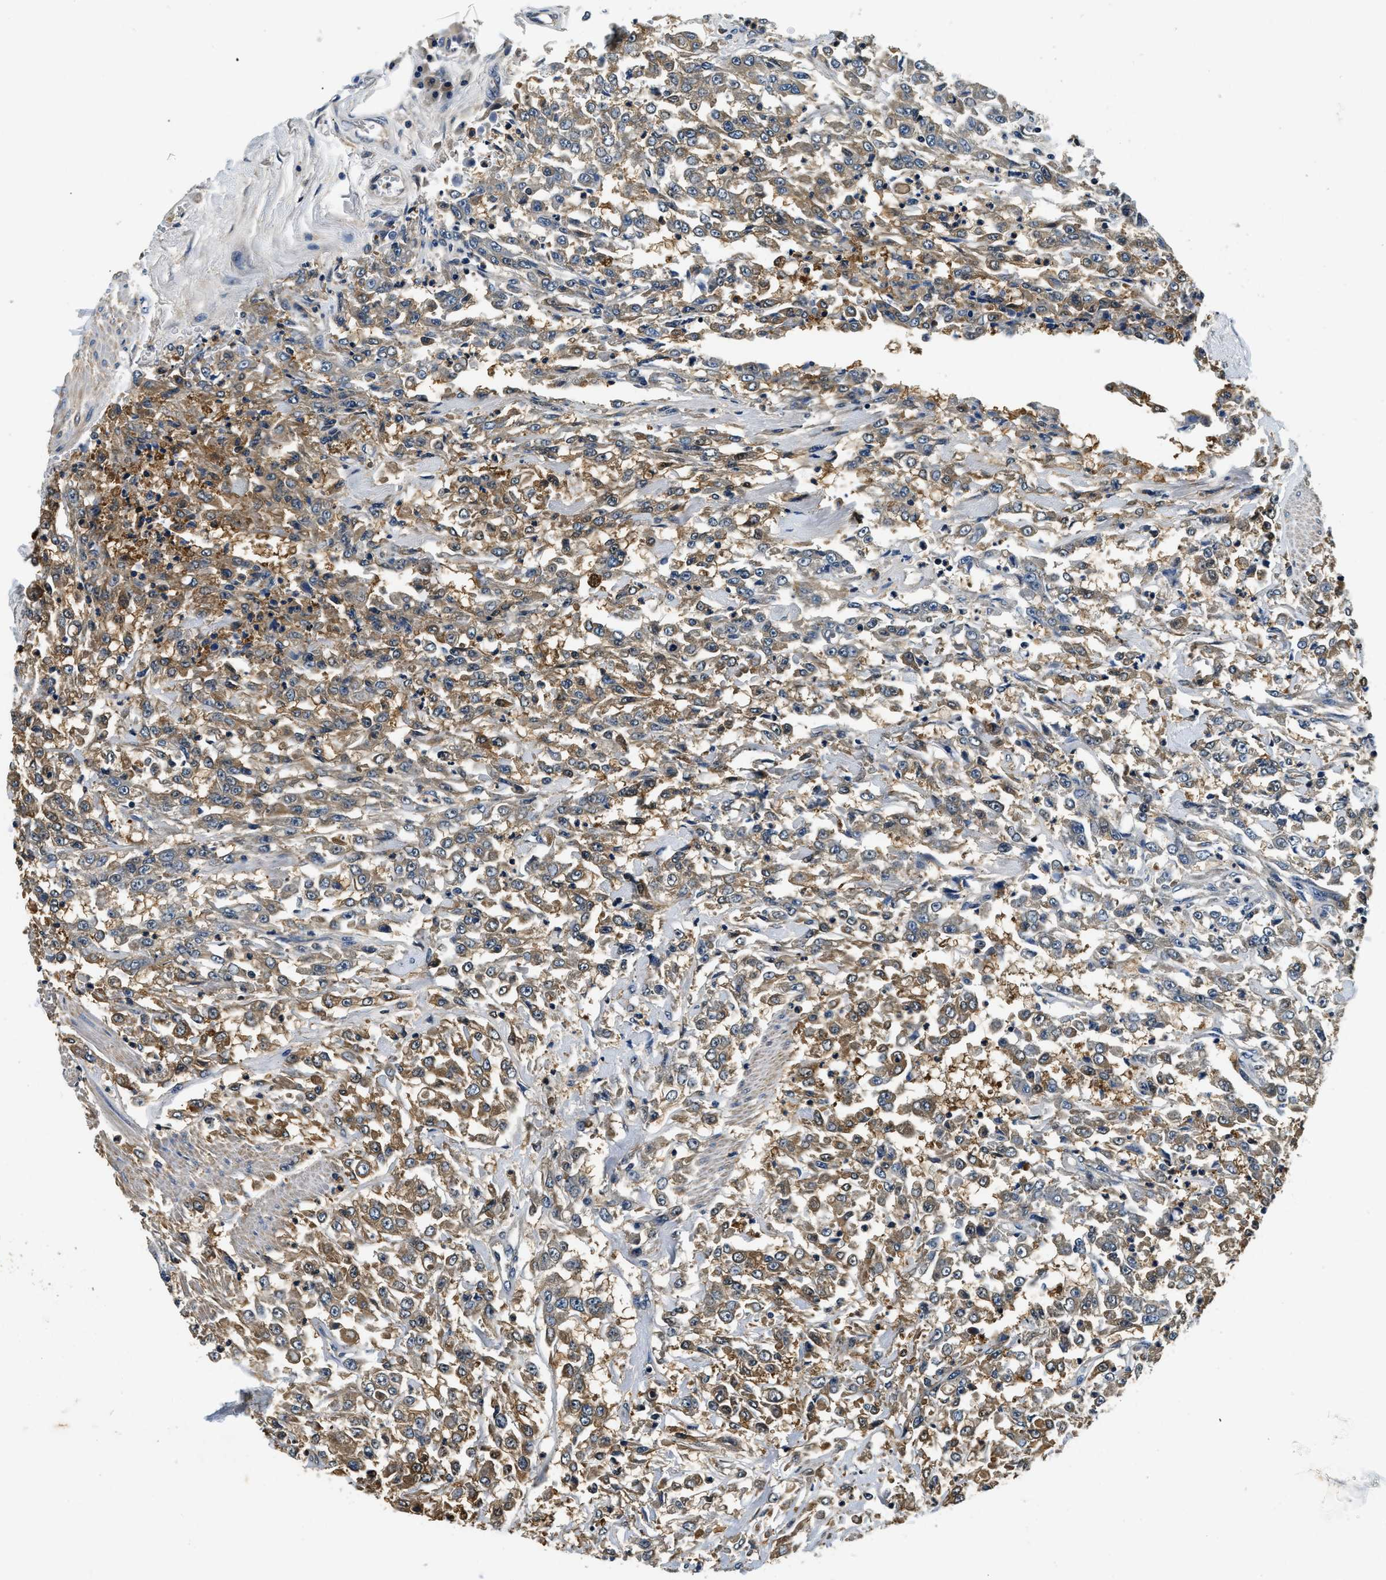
{"staining": {"intensity": "moderate", "quantity": ">75%", "location": "cytoplasmic/membranous"}, "tissue": "urothelial cancer", "cell_type": "Tumor cells", "image_type": "cancer", "snomed": [{"axis": "morphology", "description": "Urothelial carcinoma, High grade"}, {"axis": "topography", "description": "Urinary bladder"}], "caption": "Urothelial cancer stained with DAB (3,3'-diaminobenzidine) immunohistochemistry reveals medium levels of moderate cytoplasmic/membranous positivity in approximately >75% of tumor cells.", "gene": "RESF1", "patient": {"sex": "male", "age": 46}}